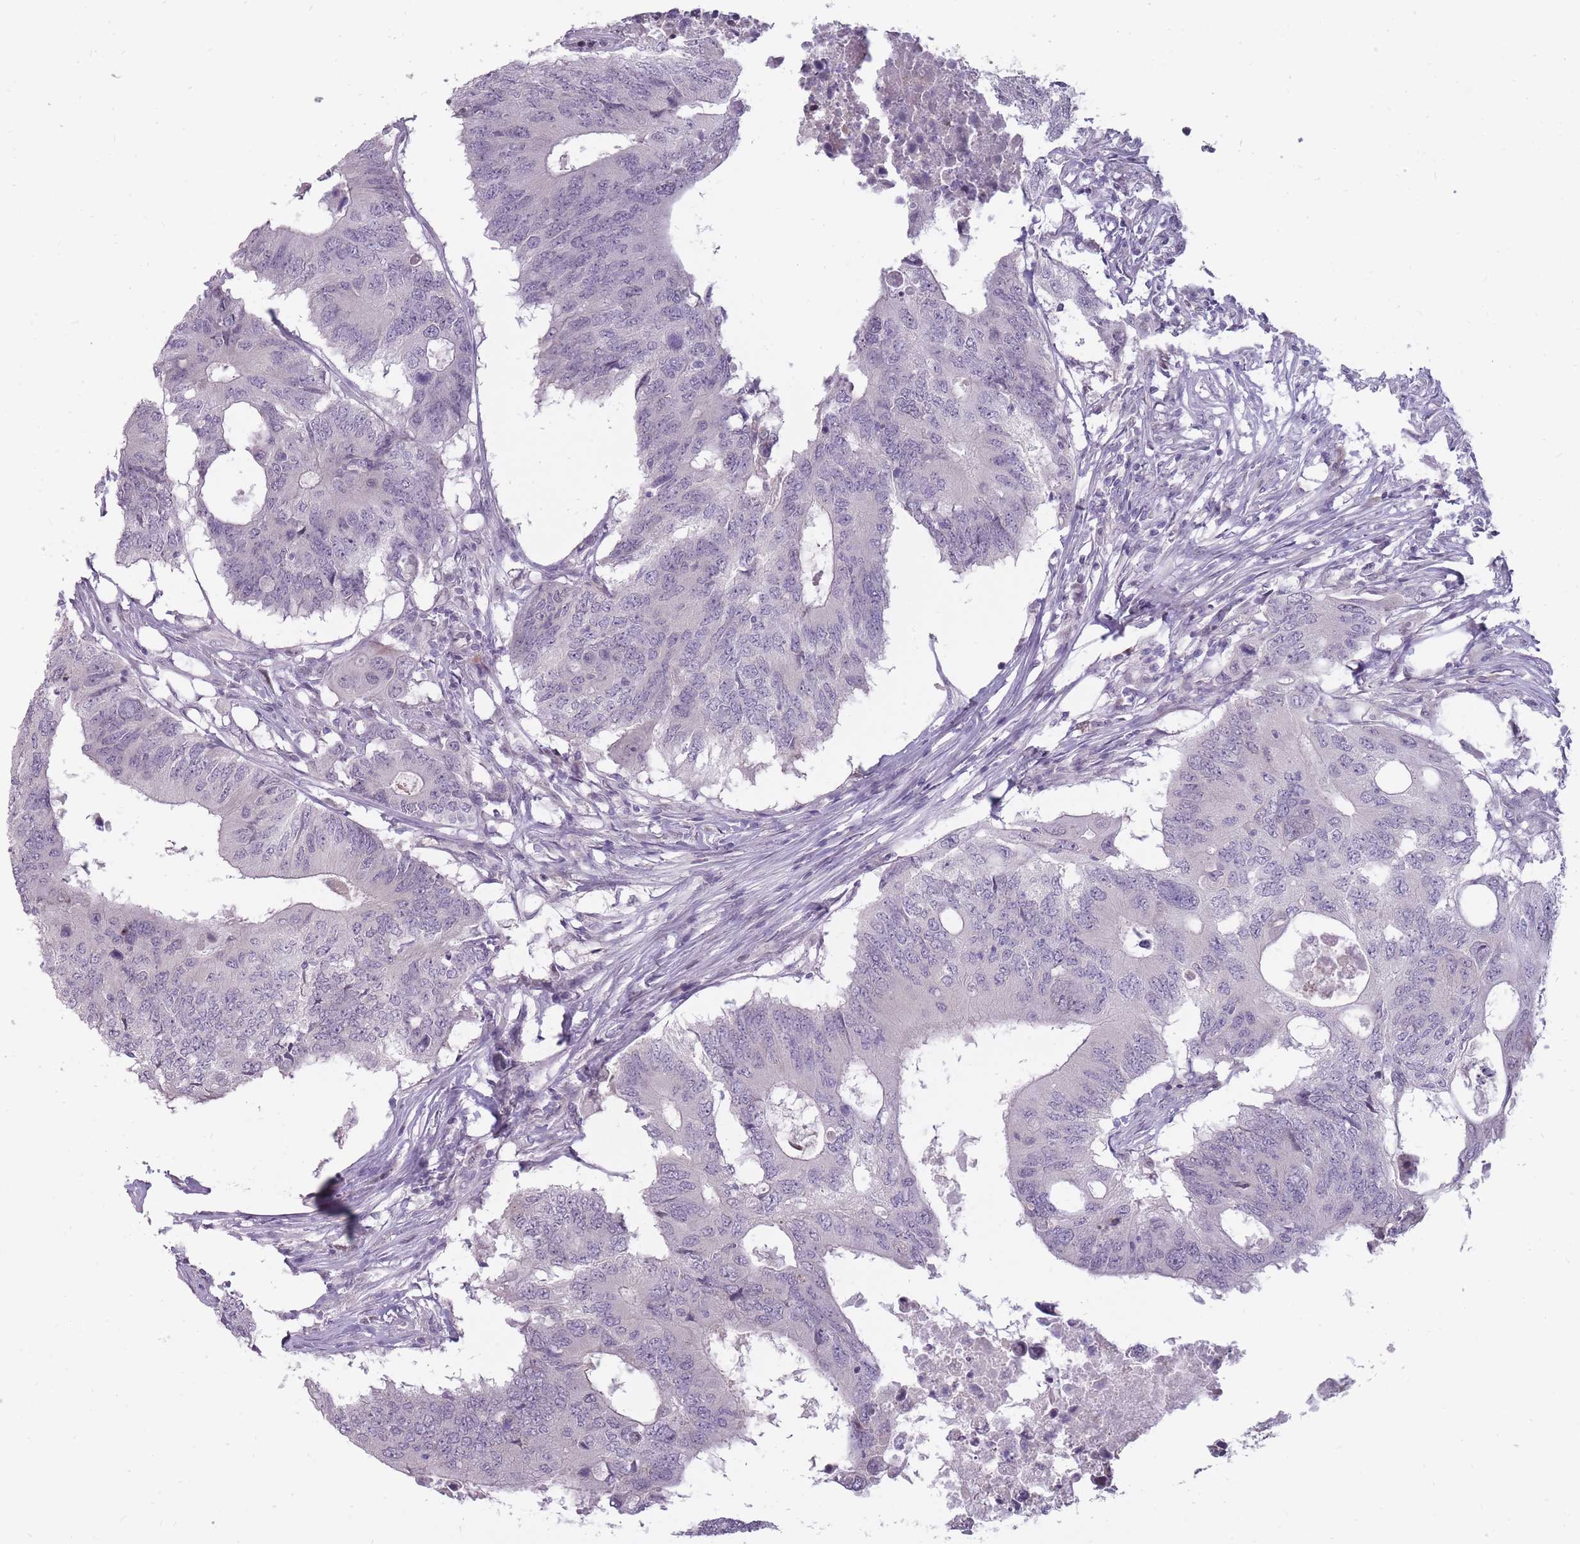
{"staining": {"intensity": "negative", "quantity": "none", "location": "none"}, "tissue": "colorectal cancer", "cell_type": "Tumor cells", "image_type": "cancer", "snomed": [{"axis": "morphology", "description": "Adenocarcinoma, NOS"}, {"axis": "topography", "description": "Colon"}], "caption": "Immunohistochemistry (IHC) image of neoplastic tissue: human colorectal cancer stained with DAB displays no significant protein positivity in tumor cells.", "gene": "POMZP3", "patient": {"sex": "male", "age": 71}}